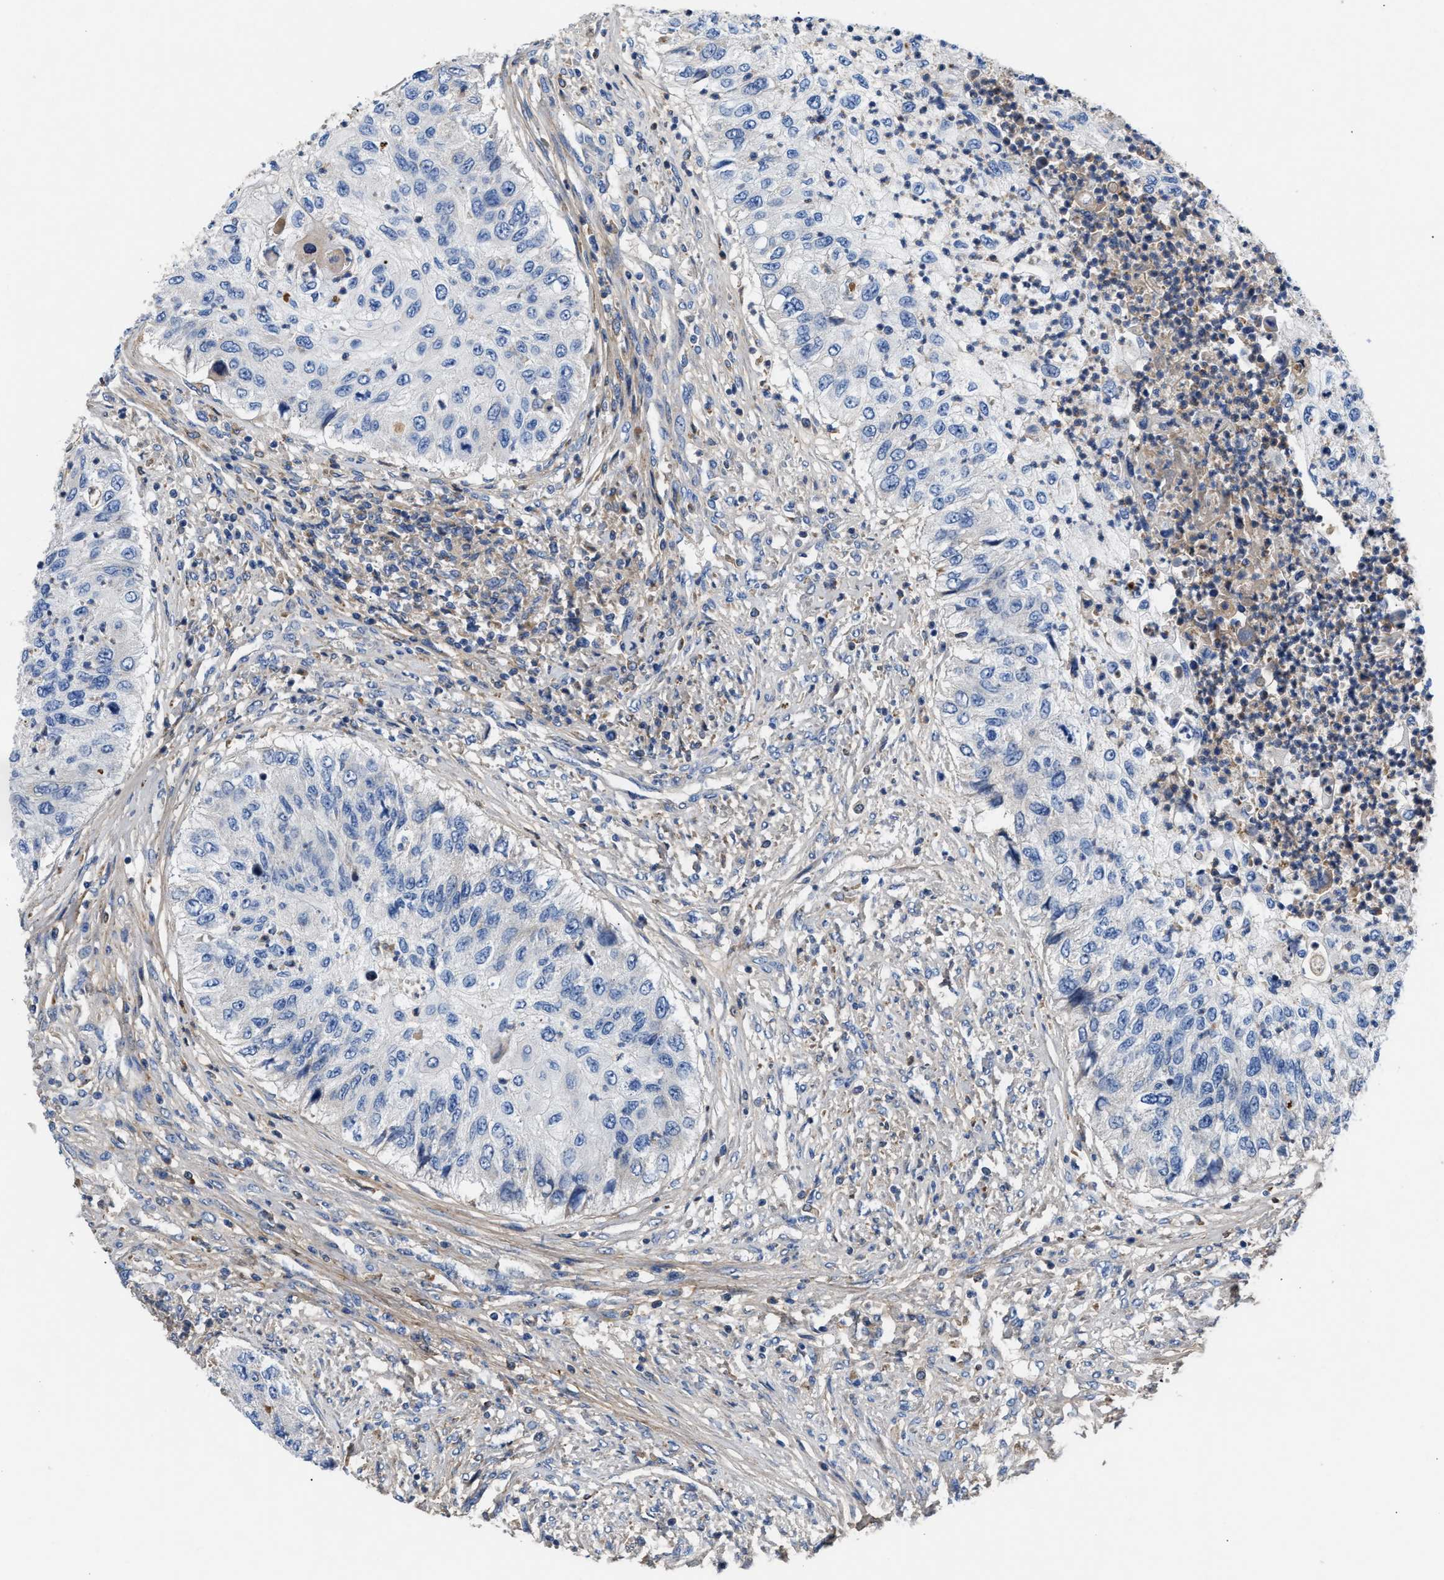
{"staining": {"intensity": "negative", "quantity": "none", "location": "none"}, "tissue": "urothelial cancer", "cell_type": "Tumor cells", "image_type": "cancer", "snomed": [{"axis": "morphology", "description": "Urothelial carcinoma, High grade"}, {"axis": "topography", "description": "Urinary bladder"}], "caption": "DAB (3,3'-diaminobenzidine) immunohistochemical staining of urothelial cancer displays no significant expression in tumor cells.", "gene": "CCDC171", "patient": {"sex": "female", "age": 60}}